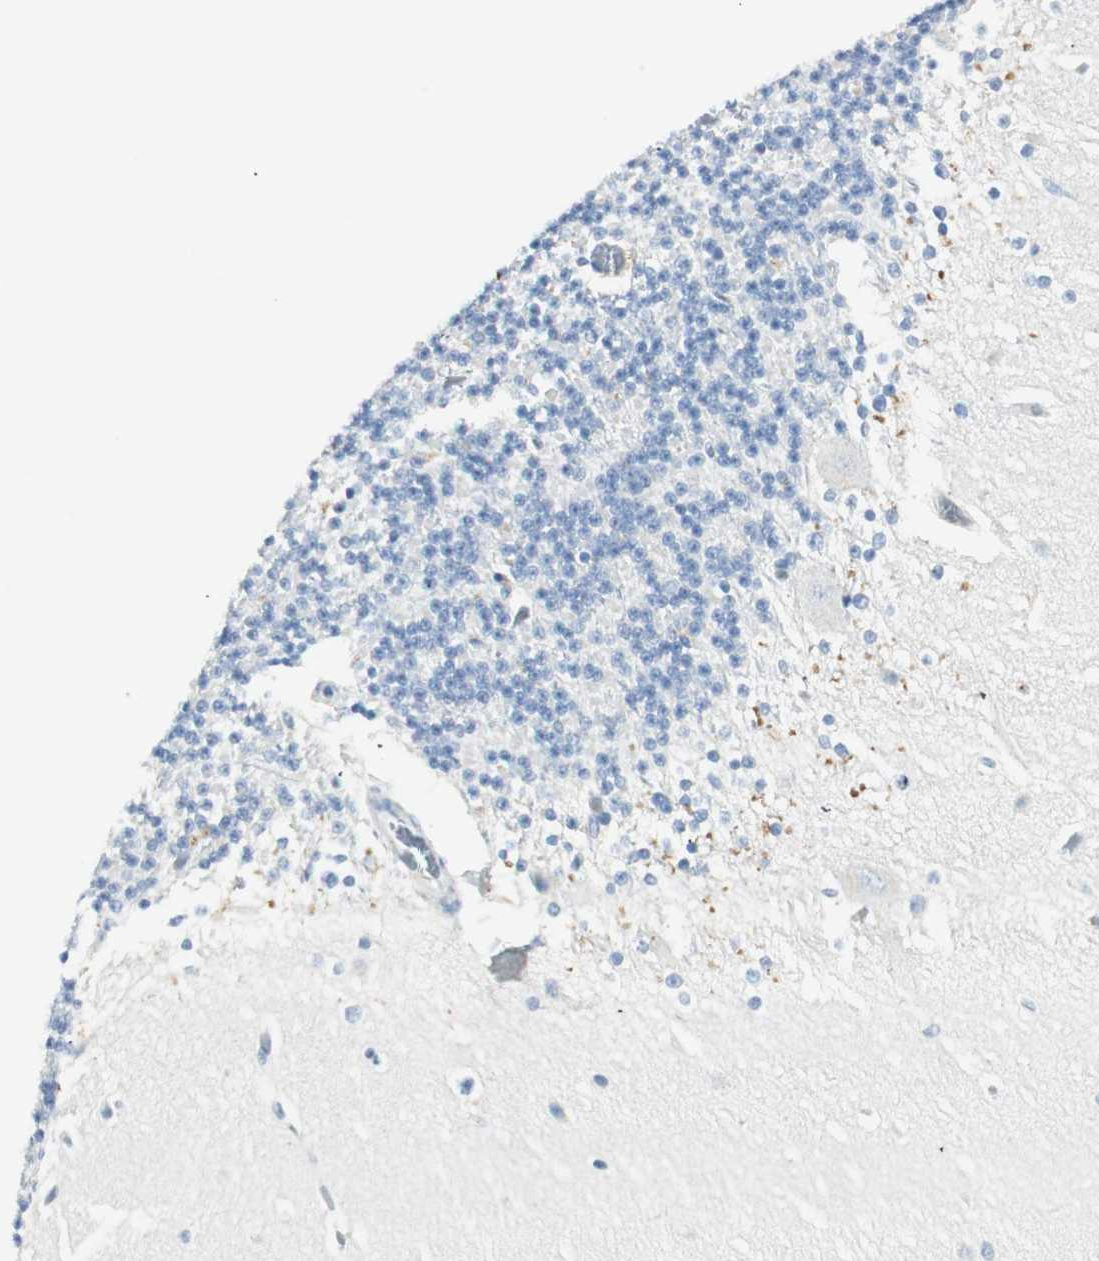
{"staining": {"intensity": "negative", "quantity": "none", "location": "none"}, "tissue": "cerebellum", "cell_type": "Cells in granular layer", "image_type": "normal", "snomed": [{"axis": "morphology", "description": "Normal tissue, NOS"}, {"axis": "topography", "description": "Cerebellum"}], "caption": "This is a histopathology image of IHC staining of benign cerebellum, which shows no staining in cells in granular layer.", "gene": "PRTN3", "patient": {"sex": "female", "age": 54}}